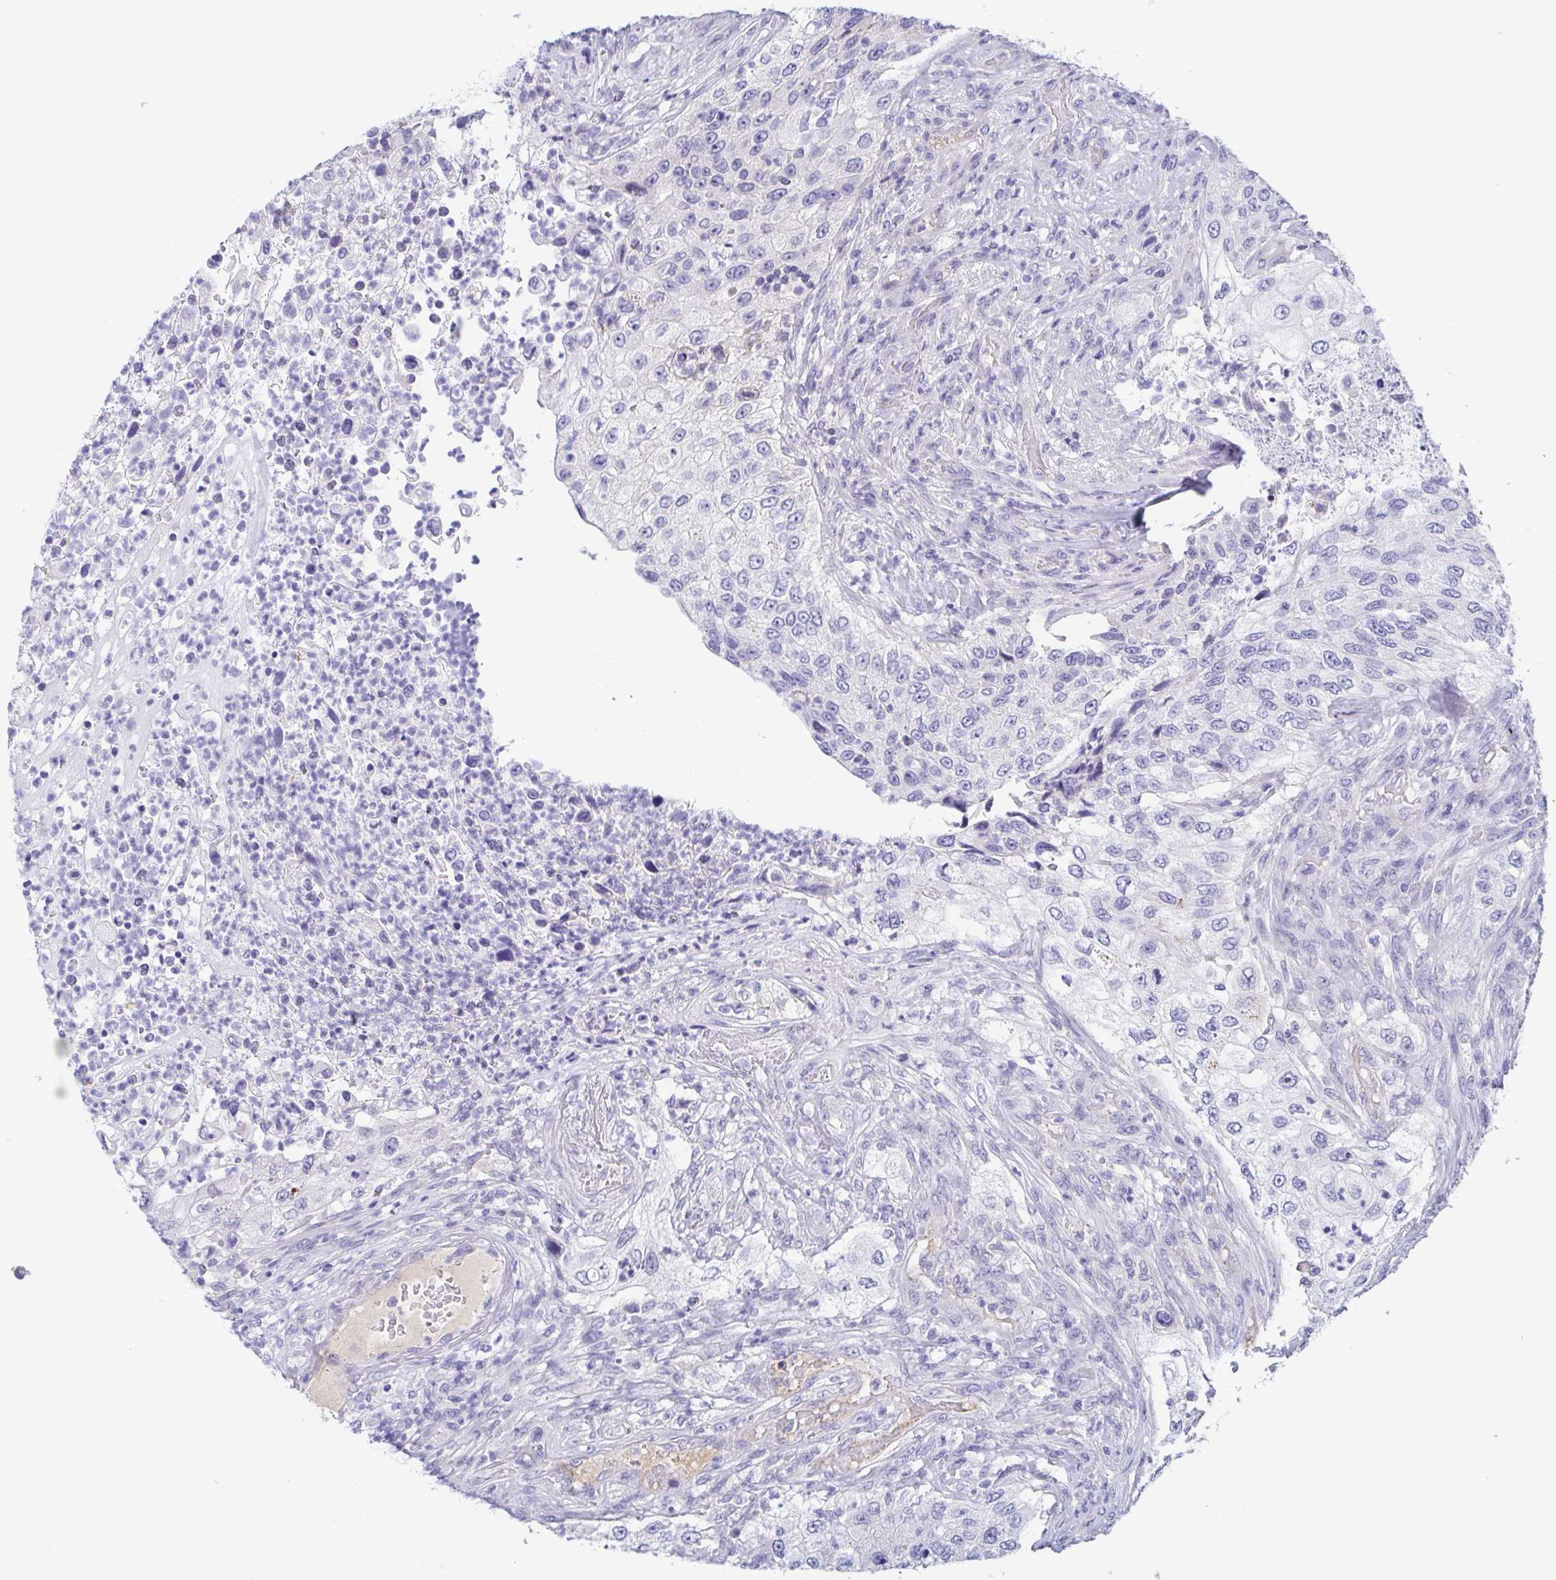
{"staining": {"intensity": "negative", "quantity": "none", "location": "none"}, "tissue": "urothelial cancer", "cell_type": "Tumor cells", "image_type": "cancer", "snomed": [{"axis": "morphology", "description": "Urothelial carcinoma, High grade"}, {"axis": "topography", "description": "Urinary bladder"}], "caption": "The IHC histopathology image has no significant positivity in tumor cells of urothelial cancer tissue.", "gene": "TREH", "patient": {"sex": "female", "age": 60}}